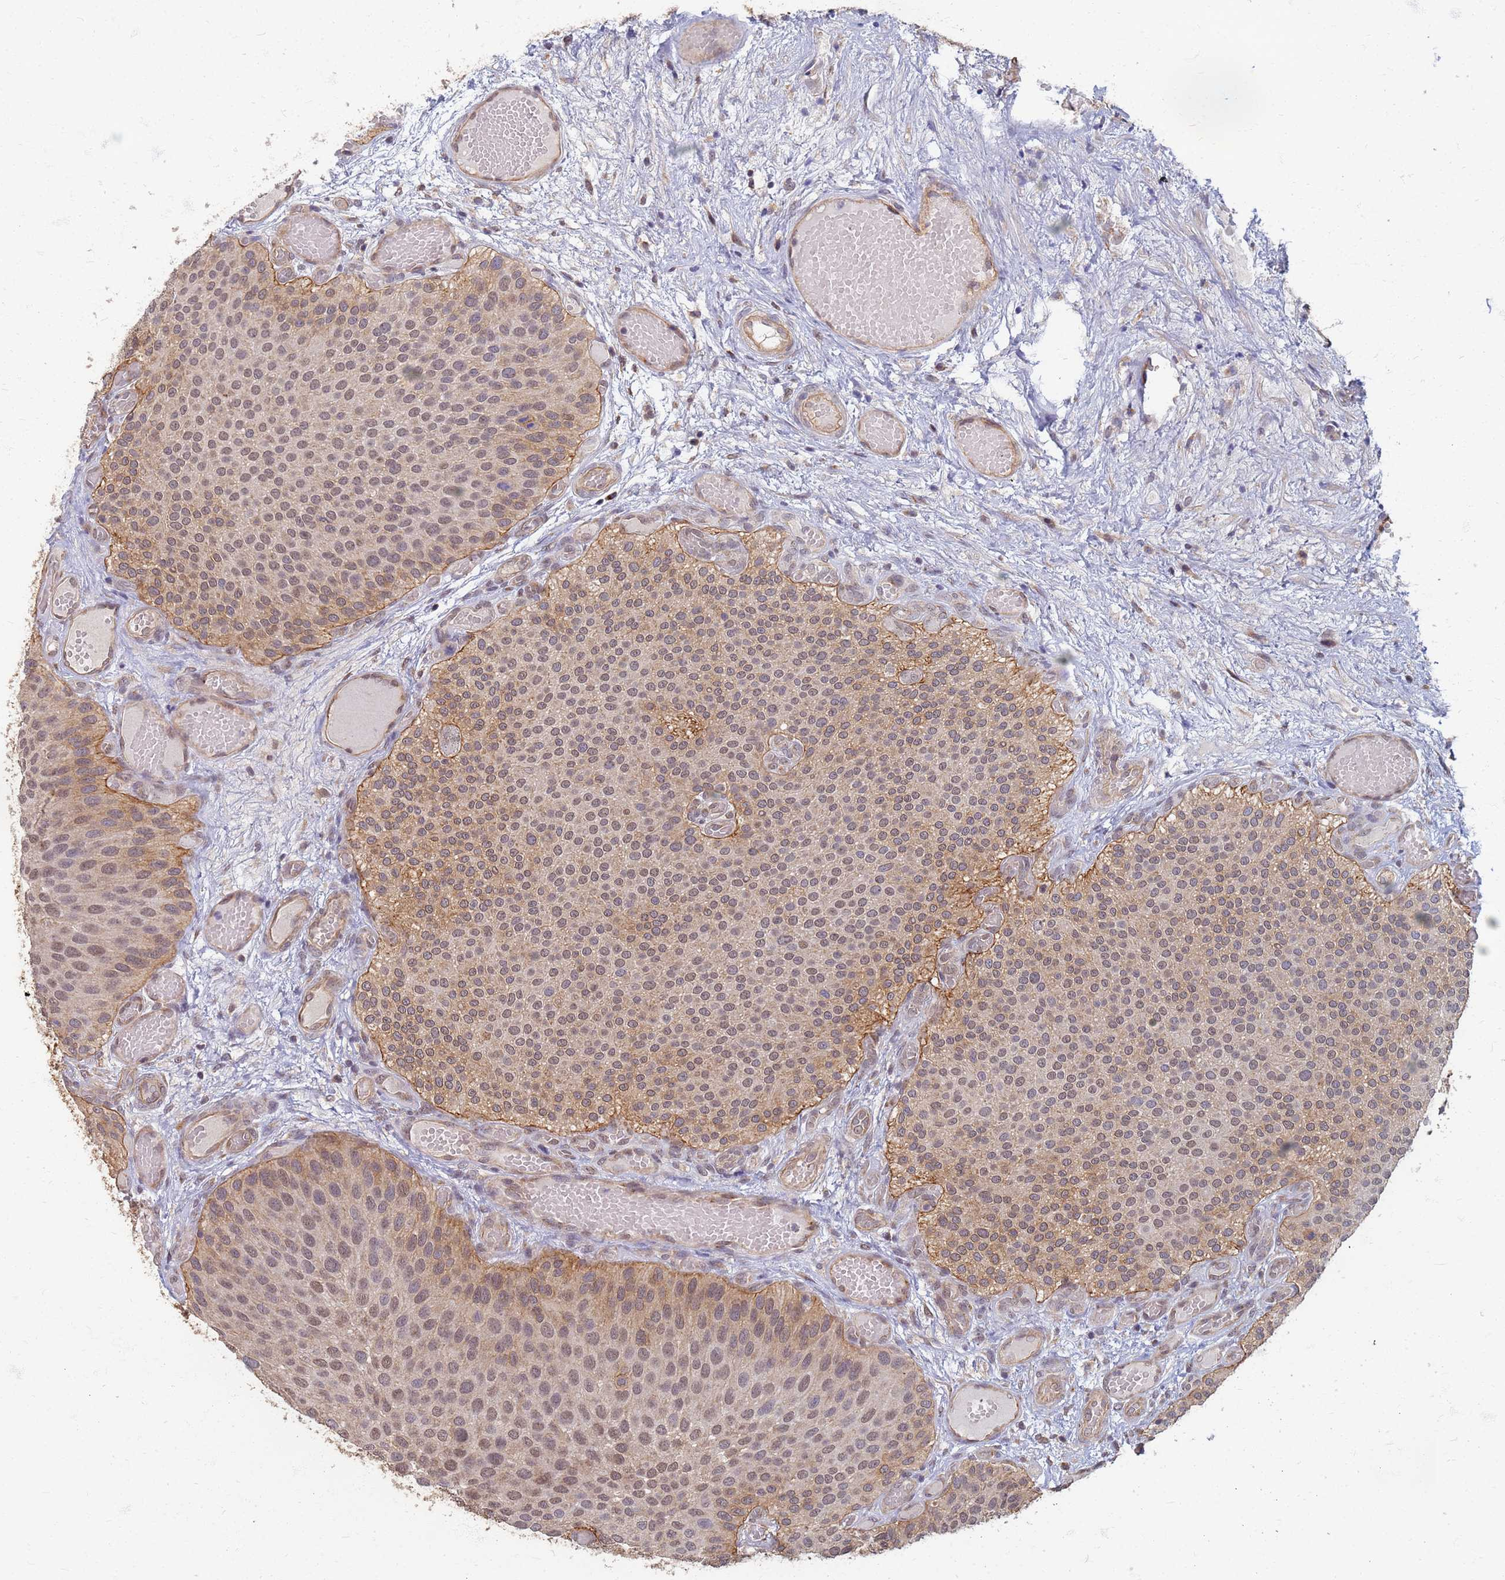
{"staining": {"intensity": "moderate", "quantity": ">75%", "location": "cytoplasmic/membranous,nuclear"}, "tissue": "urothelial cancer", "cell_type": "Tumor cells", "image_type": "cancer", "snomed": [{"axis": "morphology", "description": "Urothelial carcinoma, Low grade"}, {"axis": "topography", "description": "Urinary bladder"}], "caption": "Tumor cells demonstrate medium levels of moderate cytoplasmic/membranous and nuclear staining in approximately >75% of cells in human urothelial cancer.", "gene": "ITGB4", "patient": {"sex": "male", "age": 89}}